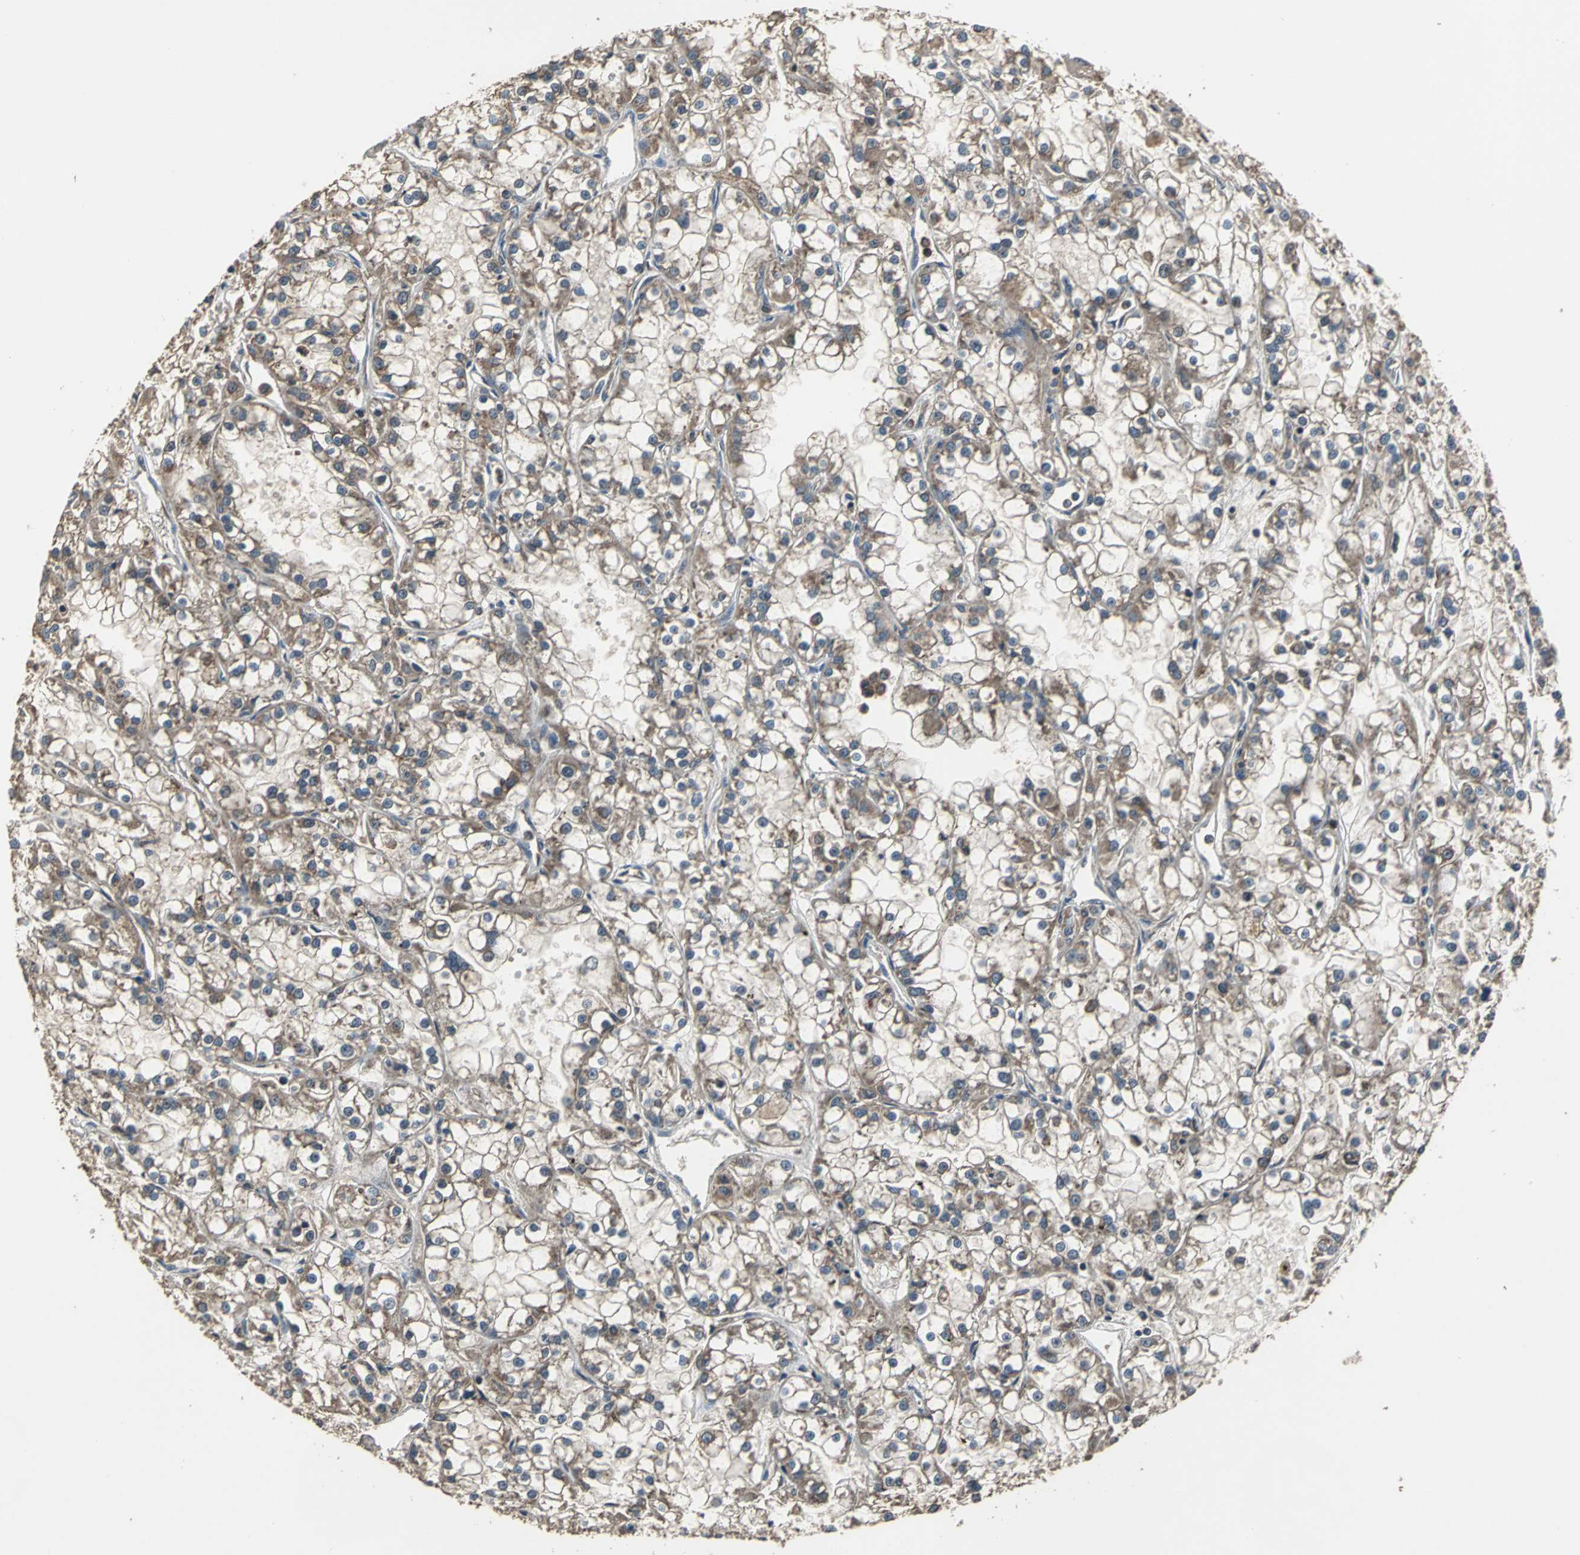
{"staining": {"intensity": "moderate", "quantity": ">75%", "location": "cytoplasmic/membranous"}, "tissue": "renal cancer", "cell_type": "Tumor cells", "image_type": "cancer", "snomed": [{"axis": "morphology", "description": "Adenocarcinoma, NOS"}, {"axis": "topography", "description": "Kidney"}], "caption": "Immunohistochemical staining of human adenocarcinoma (renal) reveals medium levels of moderate cytoplasmic/membranous protein positivity in about >75% of tumor cells.", "gene": "ZNF608", "patient": {"sex": "female", "age": 52}}